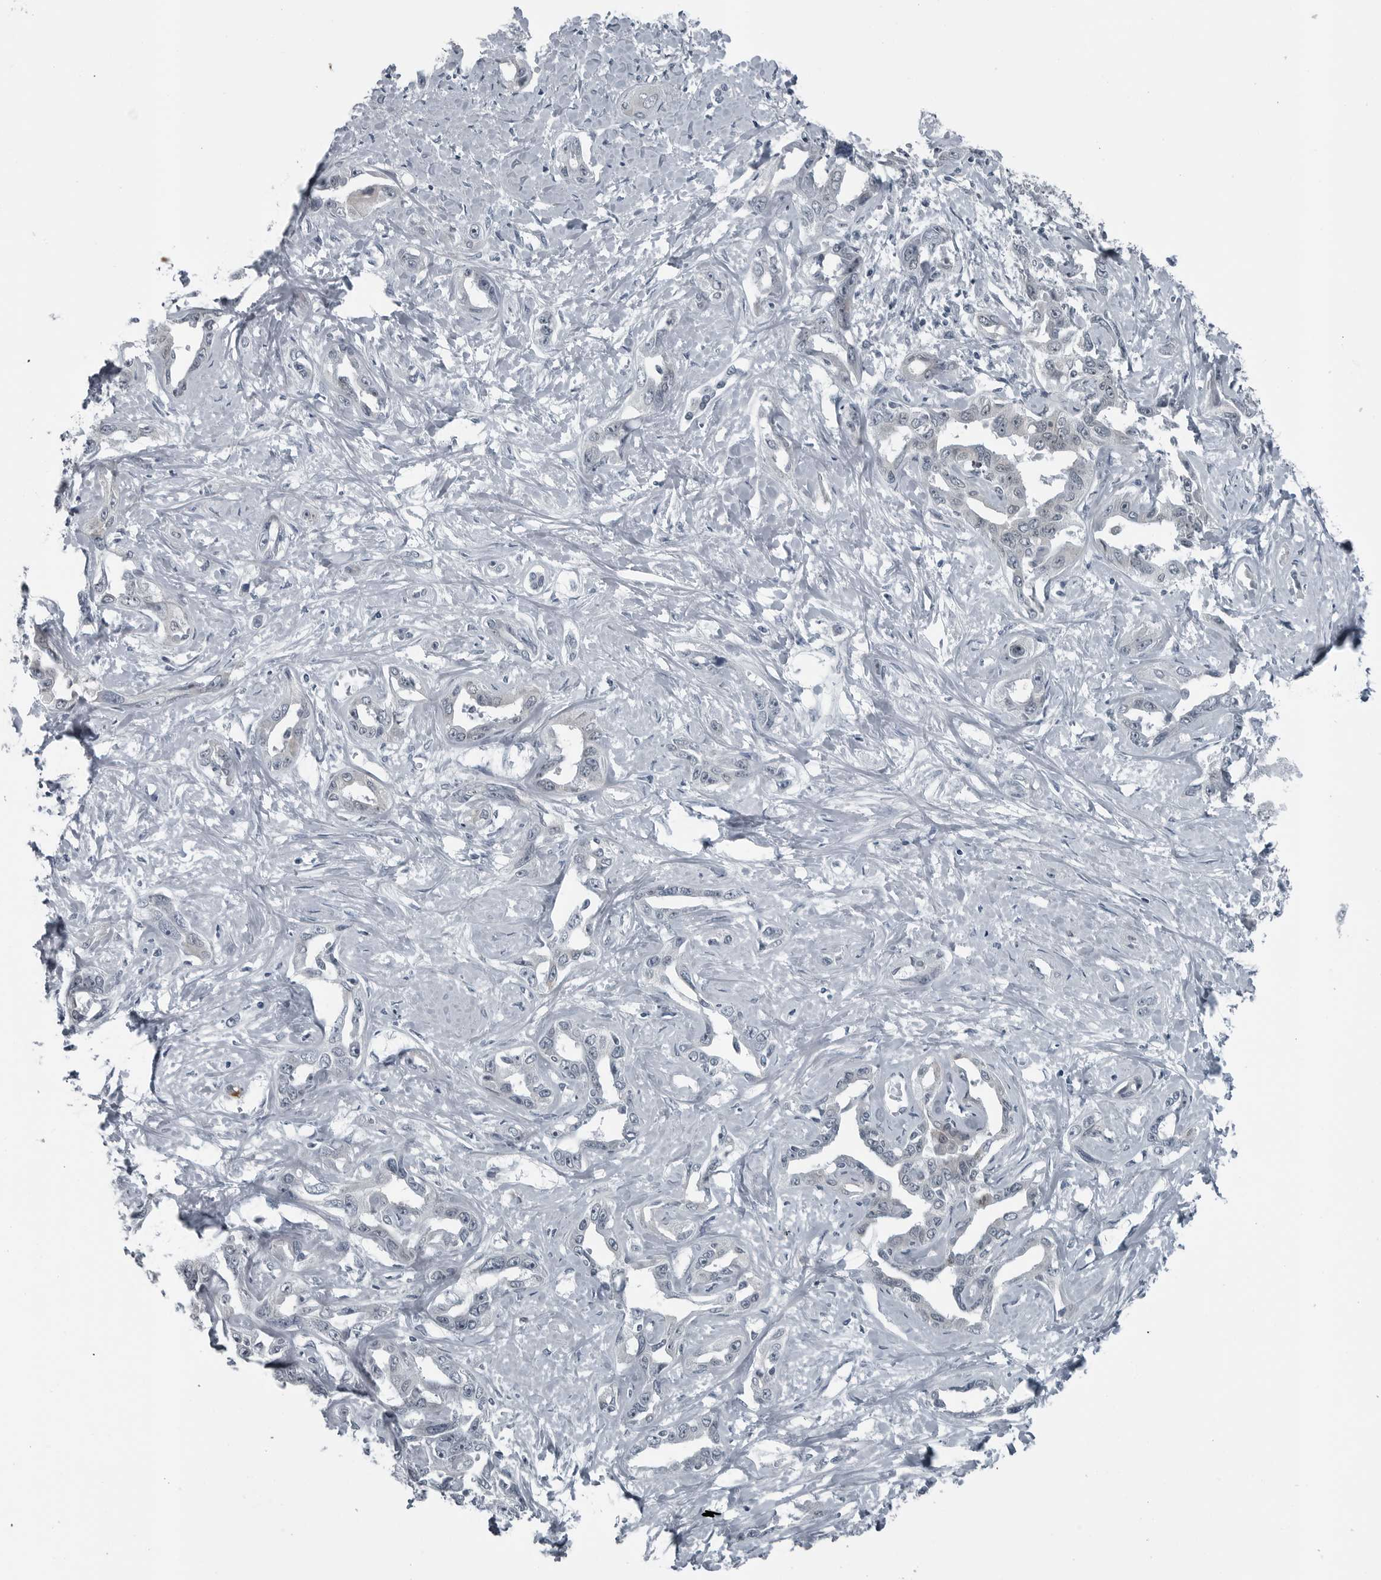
{"staining": {"intensity": "negative", "quantity": "none", "location": "none"}, "tissue": "liver cancer", "cell_type": "Tumor cells", "image_type": "cancer", "snomed": [{"axis": "morphology", "description": "Cholangiocarcinoma"}, {"axis": "topography", "description": "Liver"}], "caption": "Human cholangiocarcinoma (liver) stained for a protein using IHC demonstrates no positivity in tumor cells.", "gene": "DNAAF11", "patient": {"sex": "male", "age": 59}}